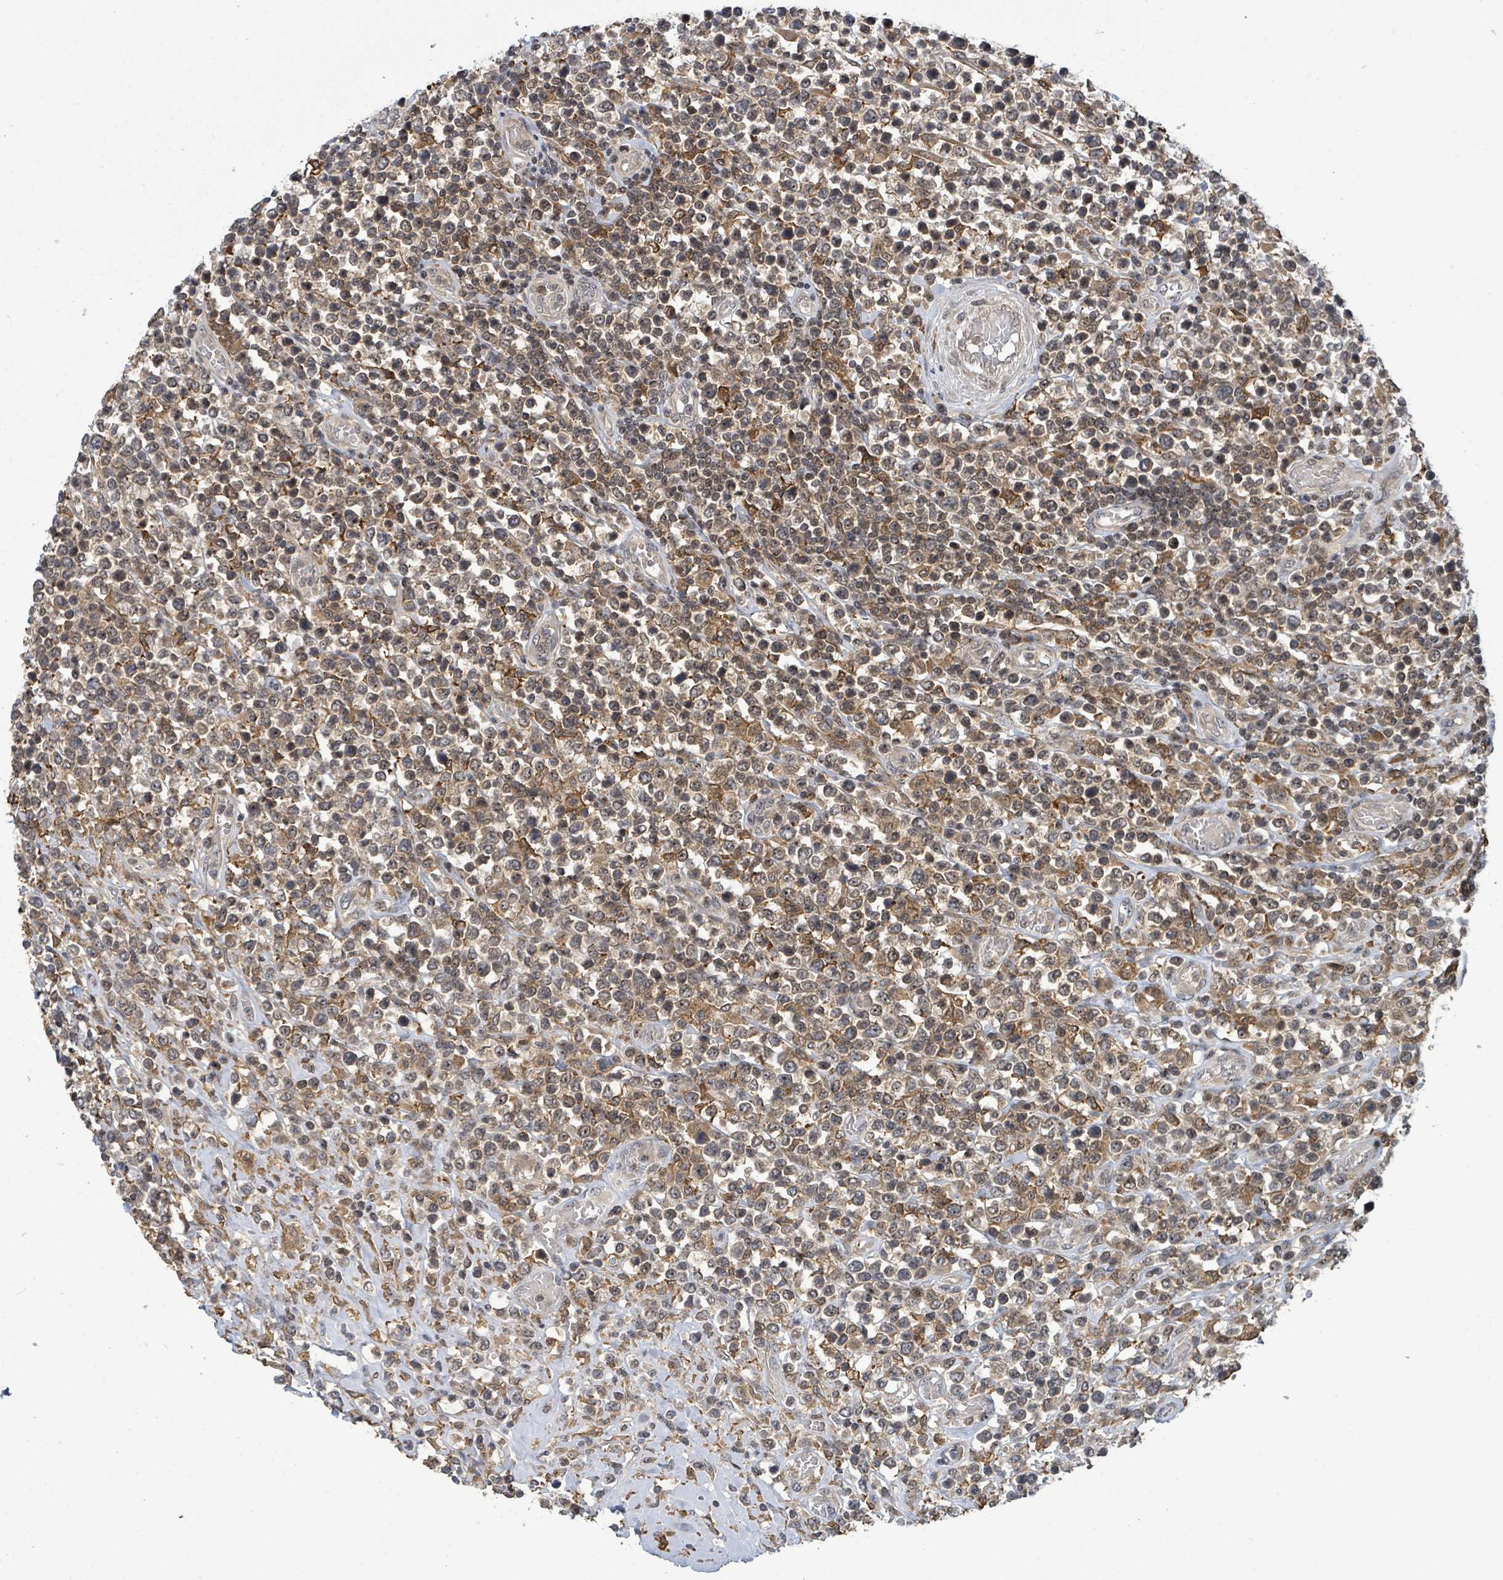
{"staining": {"intensity": "weak", "quantity": ">75%", "location": "cytoplasmic/membranous"}, "tissue": "lymphoma", "cell_type": "Tumor cells", "image_type": "cancer", "snomed": [{"axis": "morphology", "description": "Malignant lymphoma, non-Hodgkin's type, High grade"}, {"axis": "topography", "description": "Soft tissue"}], "caption": "Malignant lymphoma, non-Hodgkin's type (high-grade) stained with immunohistochemistry reveals weak cytoplasmic/membranous positivity in approximately >75% of tumor cells. (DAB (3,3'-diaminobenzidine) = brown stain, brightfield microscopy at high magnification).", "gene": "FBXO6", "patient": {"sex": "female", "age": 56}}